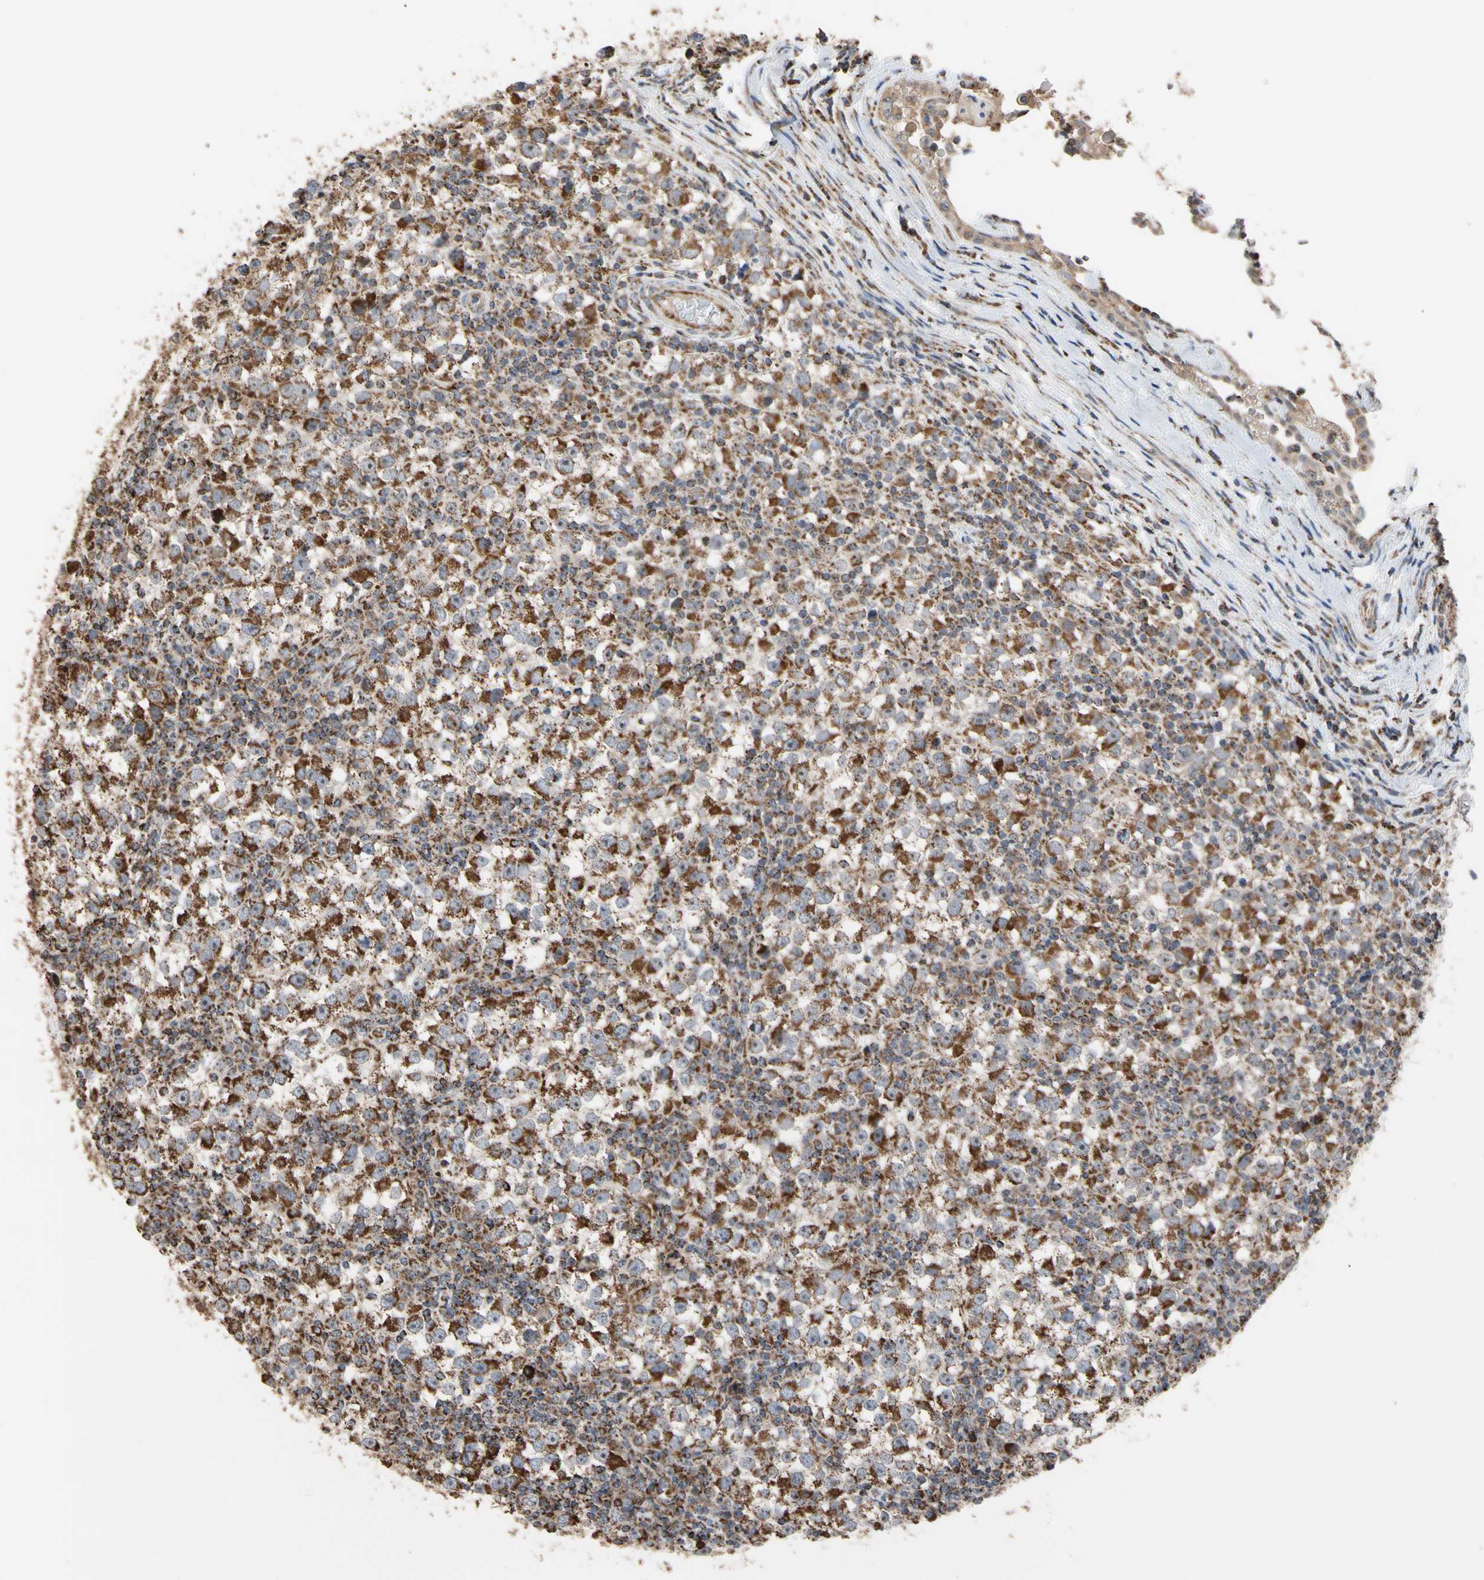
{"staining": {"intensity": "strong", "quantity": ">75%", "location": "cytoplasmic/membranous"}, "tissue": "testis cancer", "cell_type": "Tumor cells", "image_type": "cancer", "snomed": [{"axis": "morphology", "description": "Seminoma, NOS"}, {"axis": "topography", "description": "Testis"}], "caption": "A high-resolution photomicrograph shows immunohistochemistry (IHC) staining of seminoma (testis), which reveals strong cytoplasmic/membranous positivity in approximately >75% of tumor cells.", "gene": "FAM110B", "patient": {"sex": "male", "age": 65}}